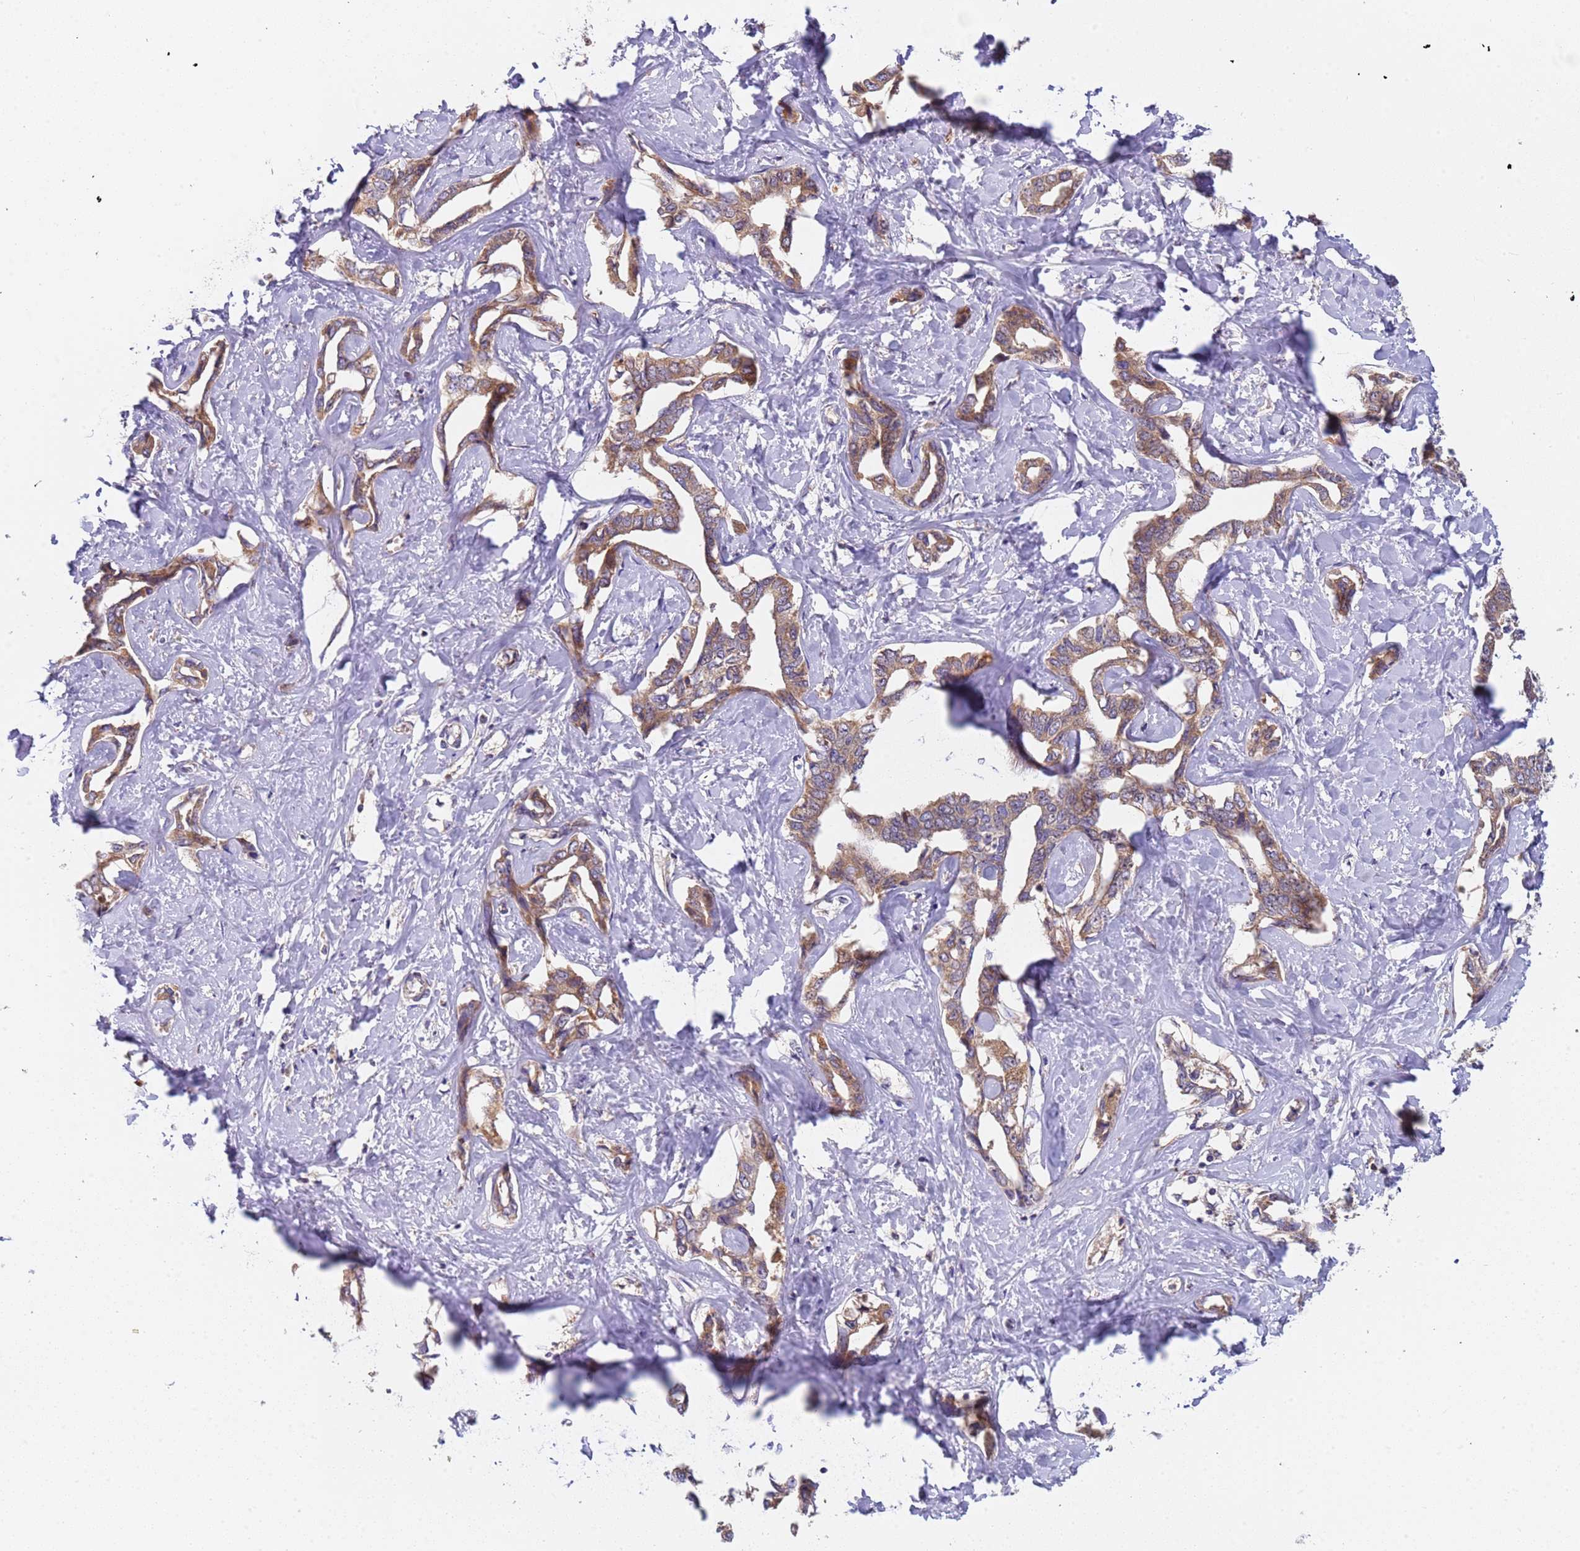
{"staining": {"intensity": "moderate", "quantity": "25%-75%", "location": "cytoplasmic/membranous"}, "tissue": "liver cancer", "cell_type": "Tumor cells", "image_type": "cancer", "snomed": [{"axis": "morphology", "description": "Cholangiocarcinoma"}, {"axis": "topography", "description": "Liver"}], "caption": "Protein expression analysis of human liver cancer reveals moderate cytoplasmic/membranous positivity in approximately 25%-75% of tumor cells. (Stains: DAB (3,3'-diaminobenzidine) in brown, nuclei in blue, Microscopy: brightfield microscopy at high magnification).", "gene": "TMEM126A", "patient": {"sex": "male", "age": 59}}